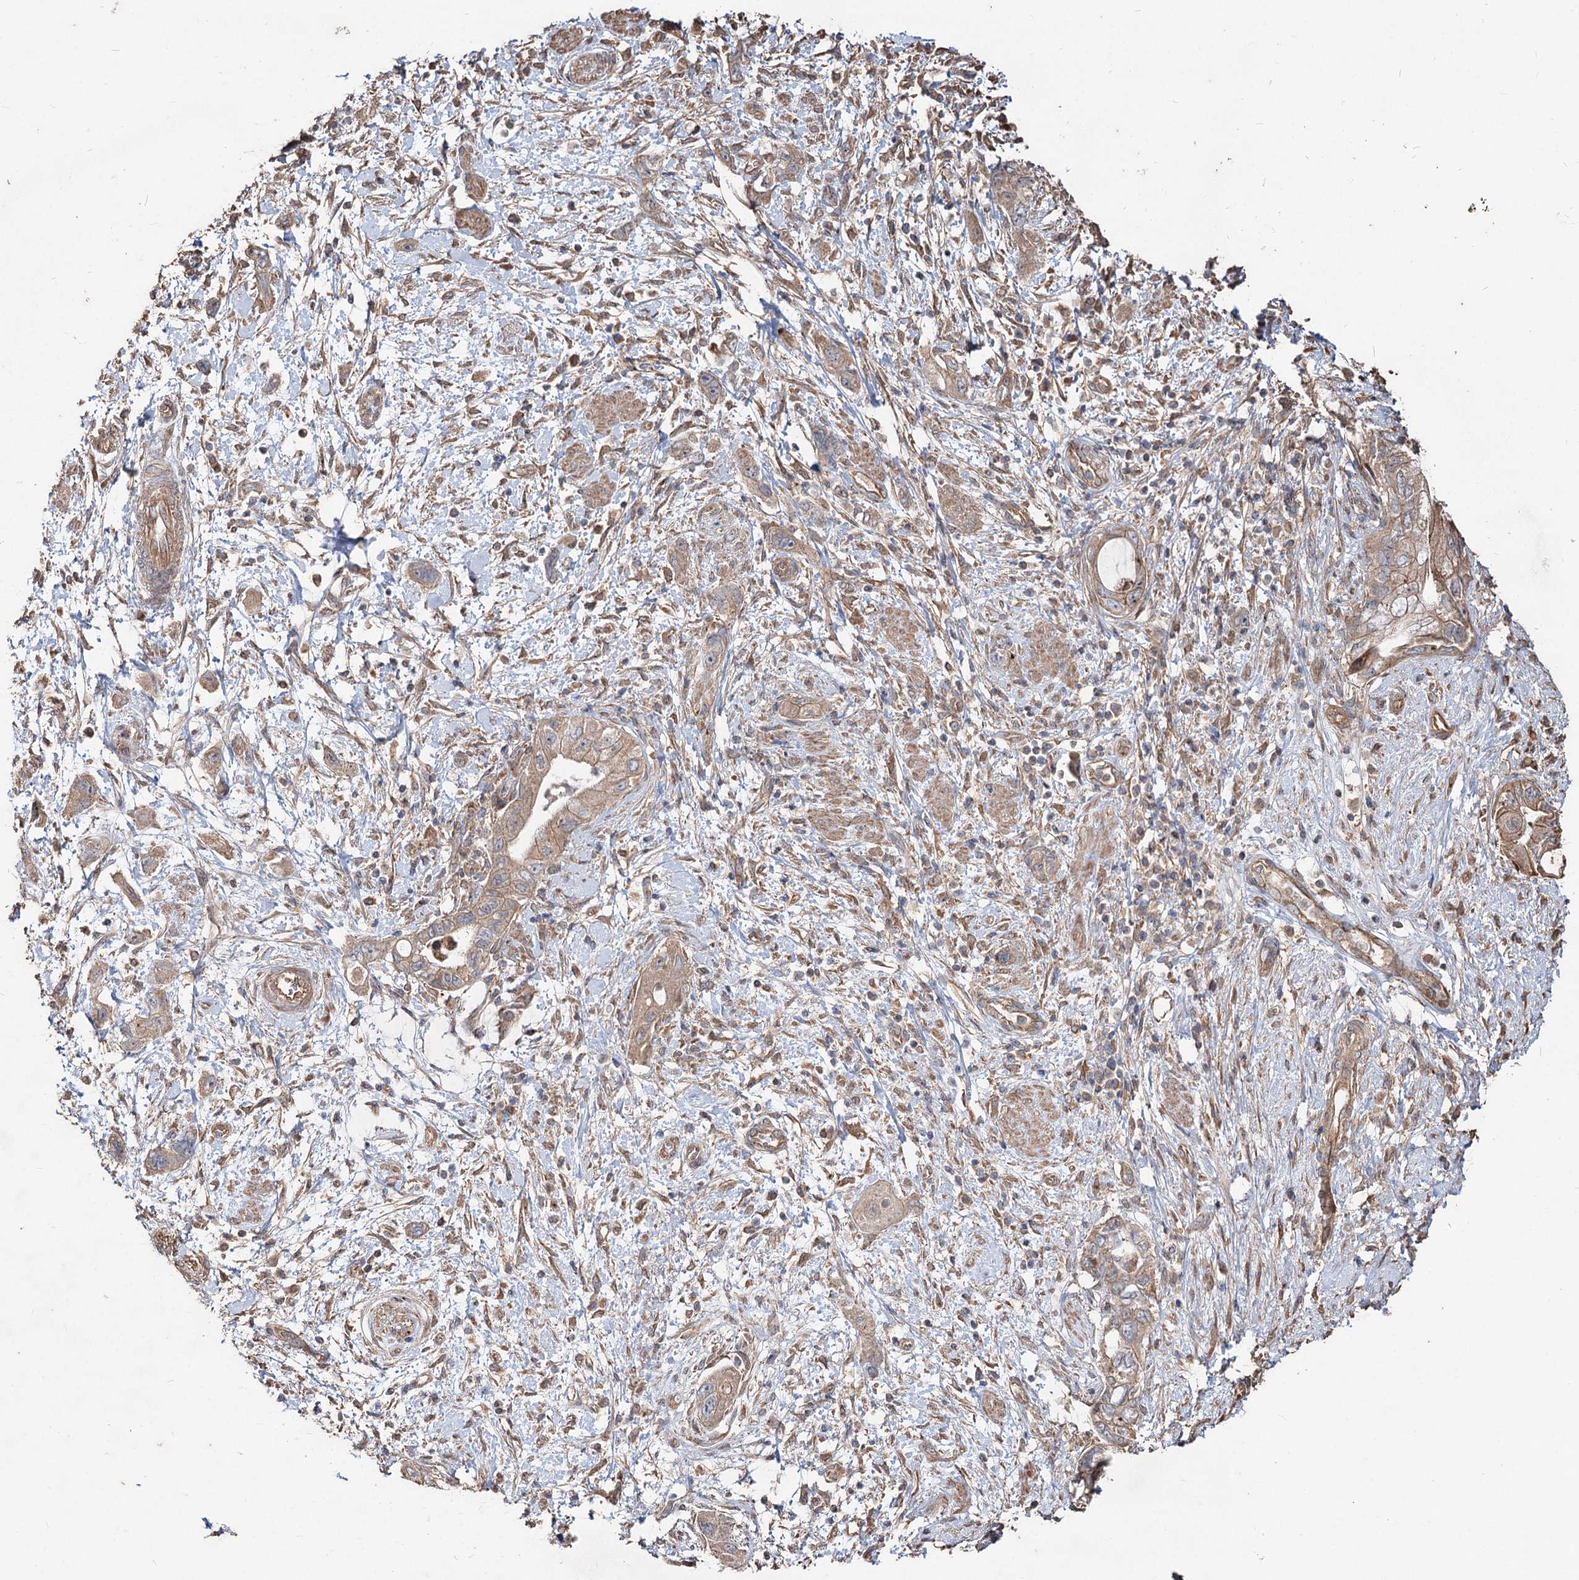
{"staining": {"intensity": "weak", "quantity": ">75%", "location": "cytoplasmic/membranous"}, "tissue": "pancreatic cancer", "cell_type": "Tumor cells", "image_type": "cancer", "snomed": [{"axis": "morphology", "description": "Adenocarcinoma, NOS"}, {"axis": "topography", "description": "Pancreas"}], "caption": "Pancreatic adenocarcinoma stained for a protein exhibits weak cytoplasmic/membranous positivity in tumor cells.", "gene": "SPART", "patient": {"sex": "female", "age": 73}}